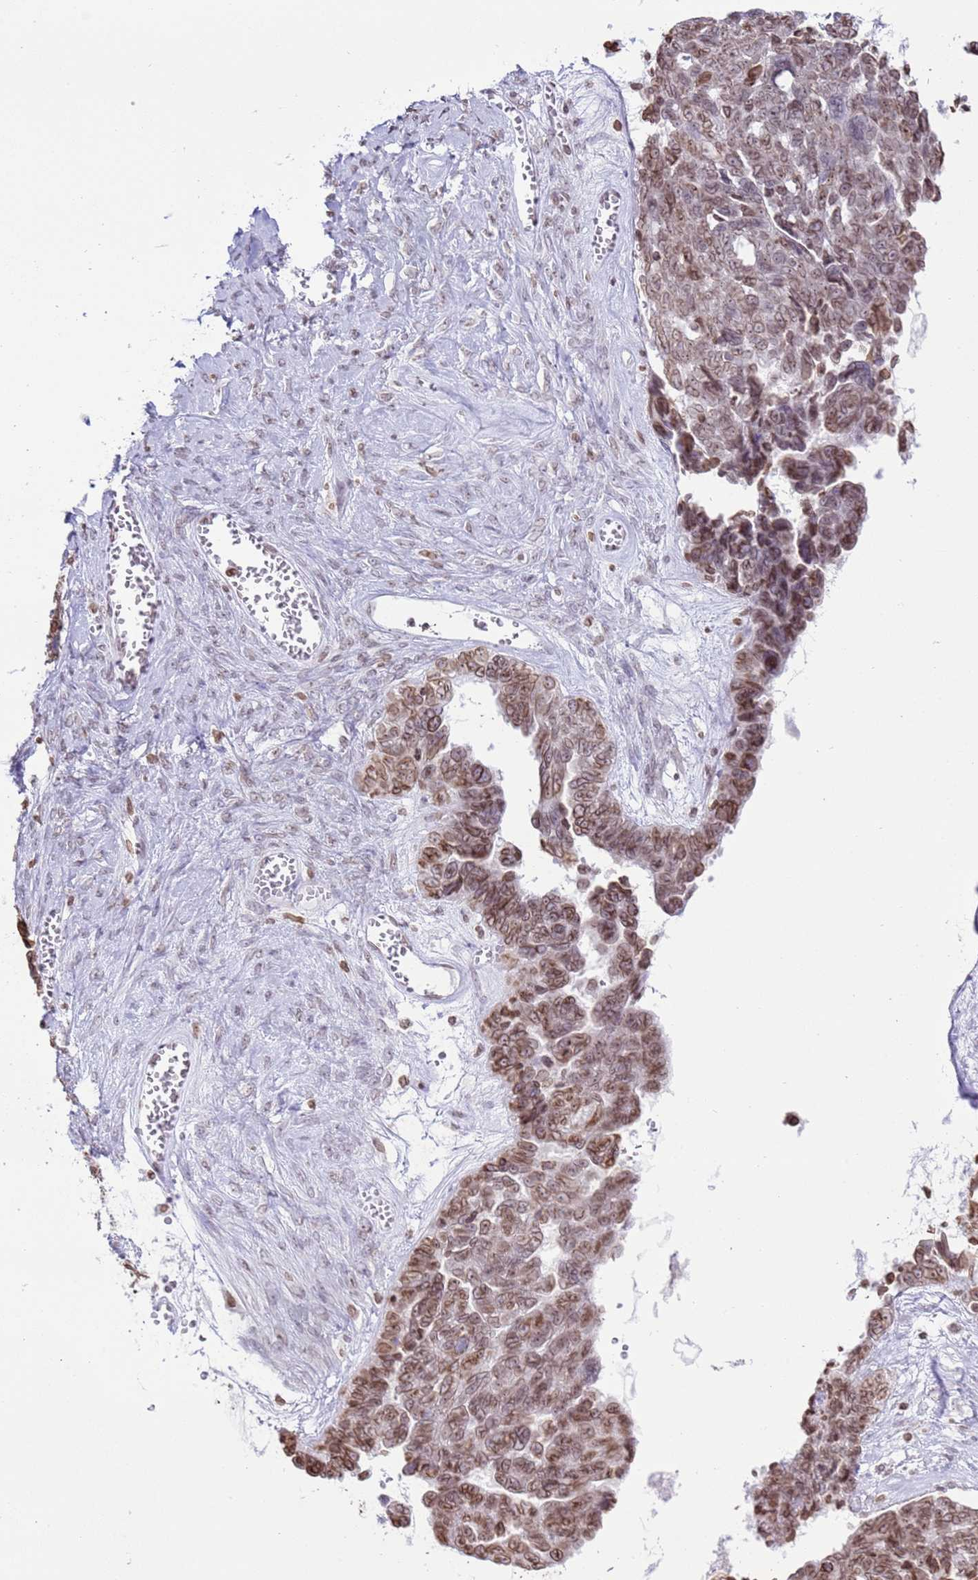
{"staining": {"intensity": "moderate", "quantity": "25%-75%", "location": "cytoplasmic/membranous,nuclear"}, "tissue": "ovarian cancer", "cell_type": "Tumor cells", "image_type": "cancer", "snomed": [{"axis": "morphology", "description": "Cystadenocarcinoma, serous, NOS"}, {"axis": "topography", "description": "Ovary"}], "caption": "Immunohistochemical staining of human ovarian cancer (serous cystadenocarcinoma) shows medium levels of moderate cytoplasmic/membranous and nuclear protein staining in about 25%-75% of tumor cells. (DAB (3,3'-diaminobenzidine) IHC with brightfield microscopy, high magnification).", "gene": "DHX37", "patient": {"sex": "female", "age": 79}}